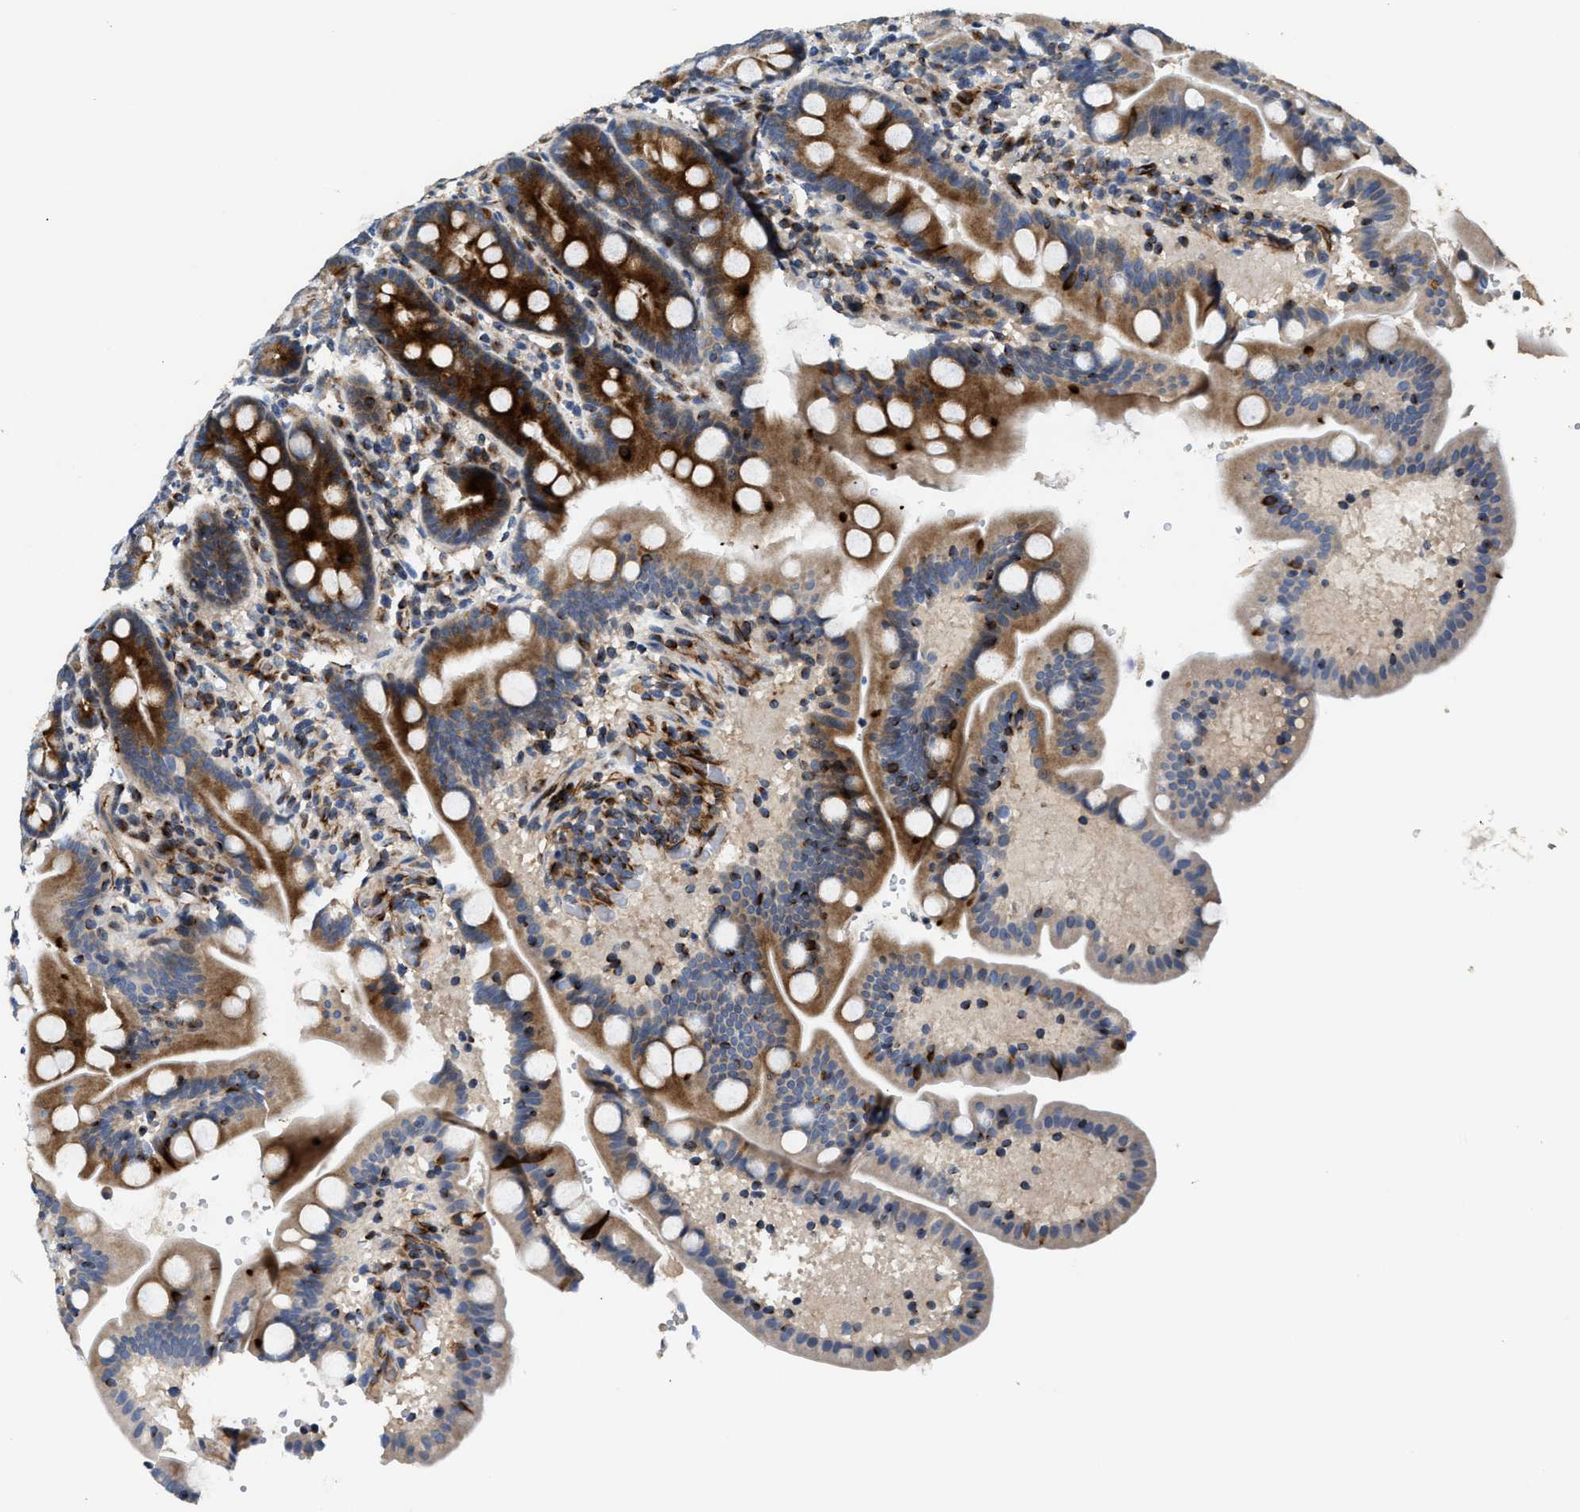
{"staining": {"intensity": "strong", "quantity": ">75%", "location": "cytoplasmic/membranous"}, "tissue": "duodenum", "cell_type": "Glandular cells", "image_type": "normal", "snomed": [{"axis": "morphology", "description": "Normal tissue, NOS"}, {"axis": "topography", "description": "Duodenum"}], "caption": "Immunohistochemical staining of unremarkable human duodenum reveals high levels of strong cytoplasmic/membranous expression in about >75% of glandular cells. (DAB (3,3'-diaminobenzidine) = brown stain, brightfield microscopy at high magnification).", "gene": "IL17RC", "patient": {"sex": "male", "age": 54}}